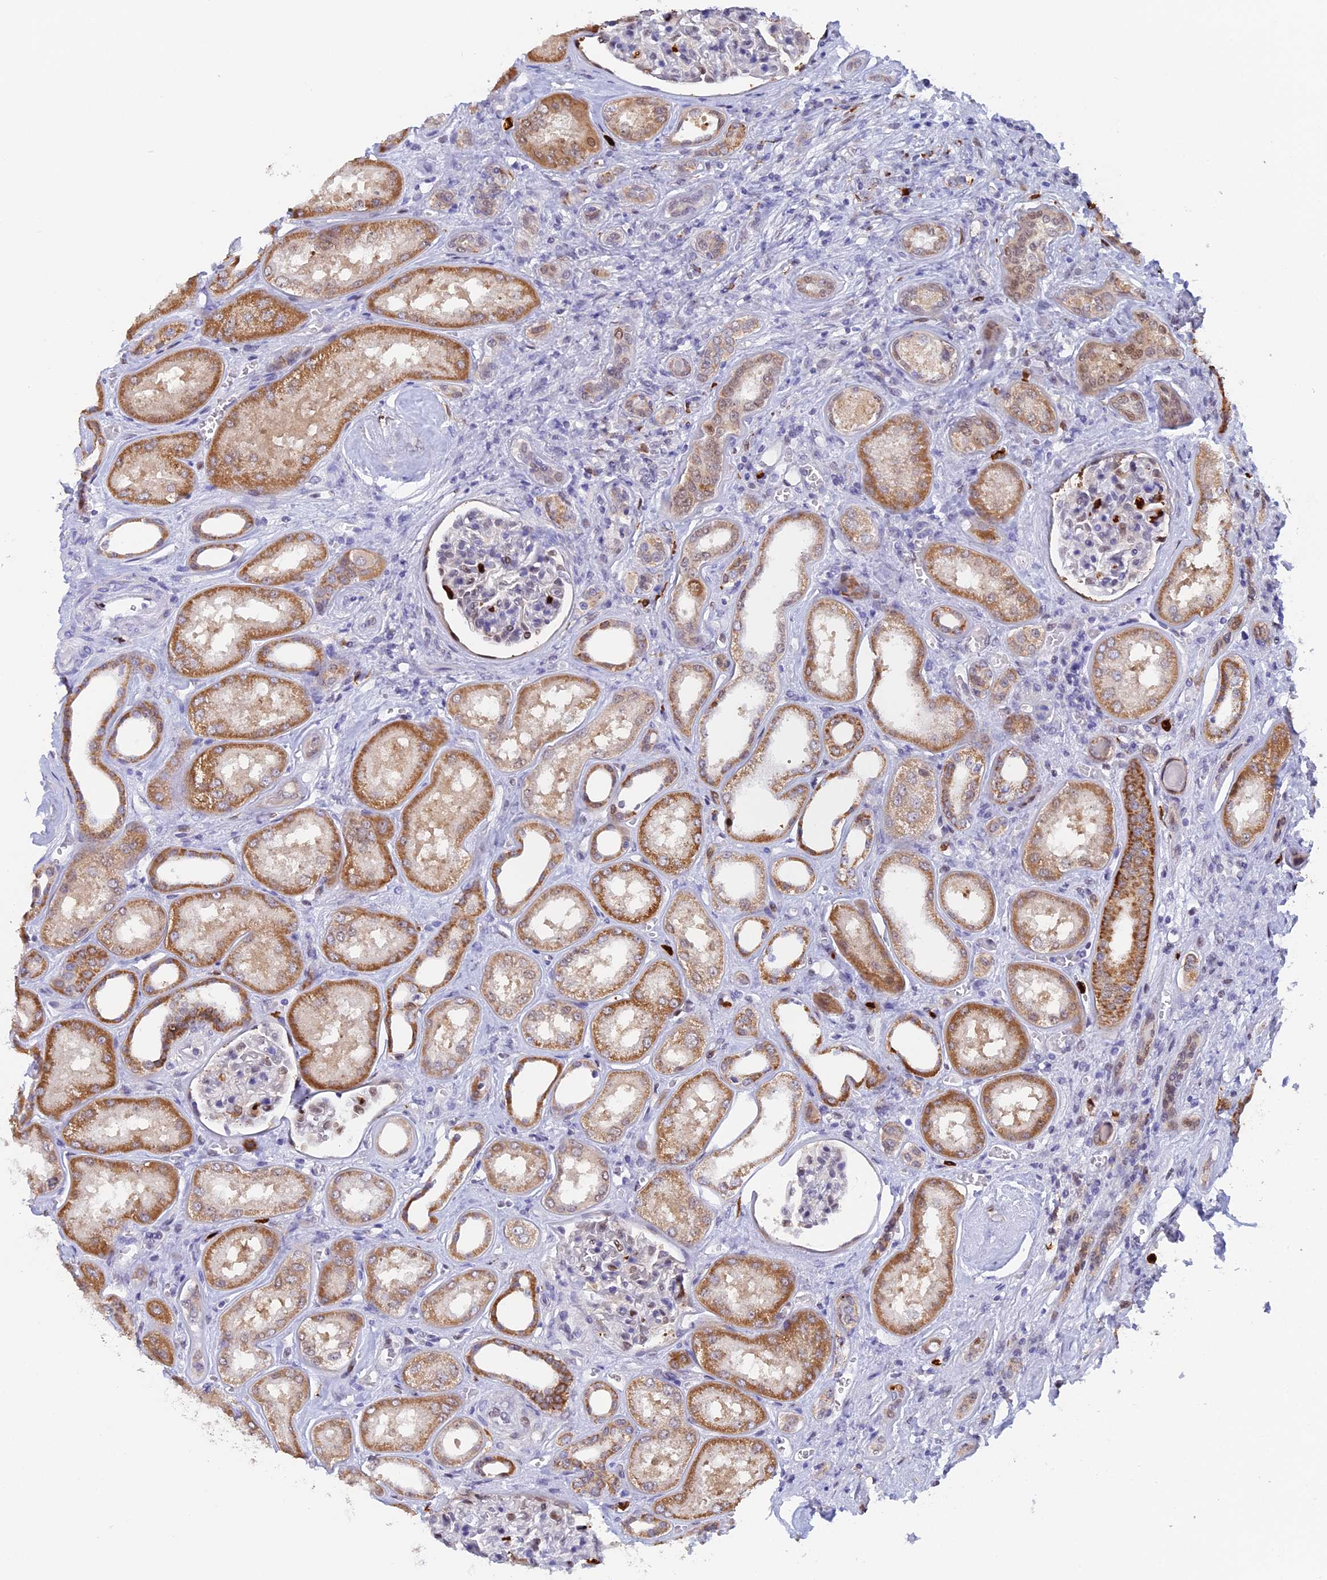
{"staining": {"intensity": "negative", "quantity": "none", "location": "none"}, "tissue": "kidney", "cell_type": "Cells in glomeruli", "image_type": "normal", "snomed": [{"axis": "morphology", "description": "Normal tissue, NOS"}, {"axis": "morphology", "description": "Adenocarcinoma, NOS"}, {"axis": "topography", "description": "Kidney"}], "caption": "Immunohistochemistry of unremarkable kidney demonstrates no positivity in cells in glomeruli. (Stains: DAB immunohistochemistry with hematoxylin counter stain, Microscopy: brightfield microscopy at high magnification).", "gene": "SLC26A1", "patient": {"sex": "female", "age": 68}}